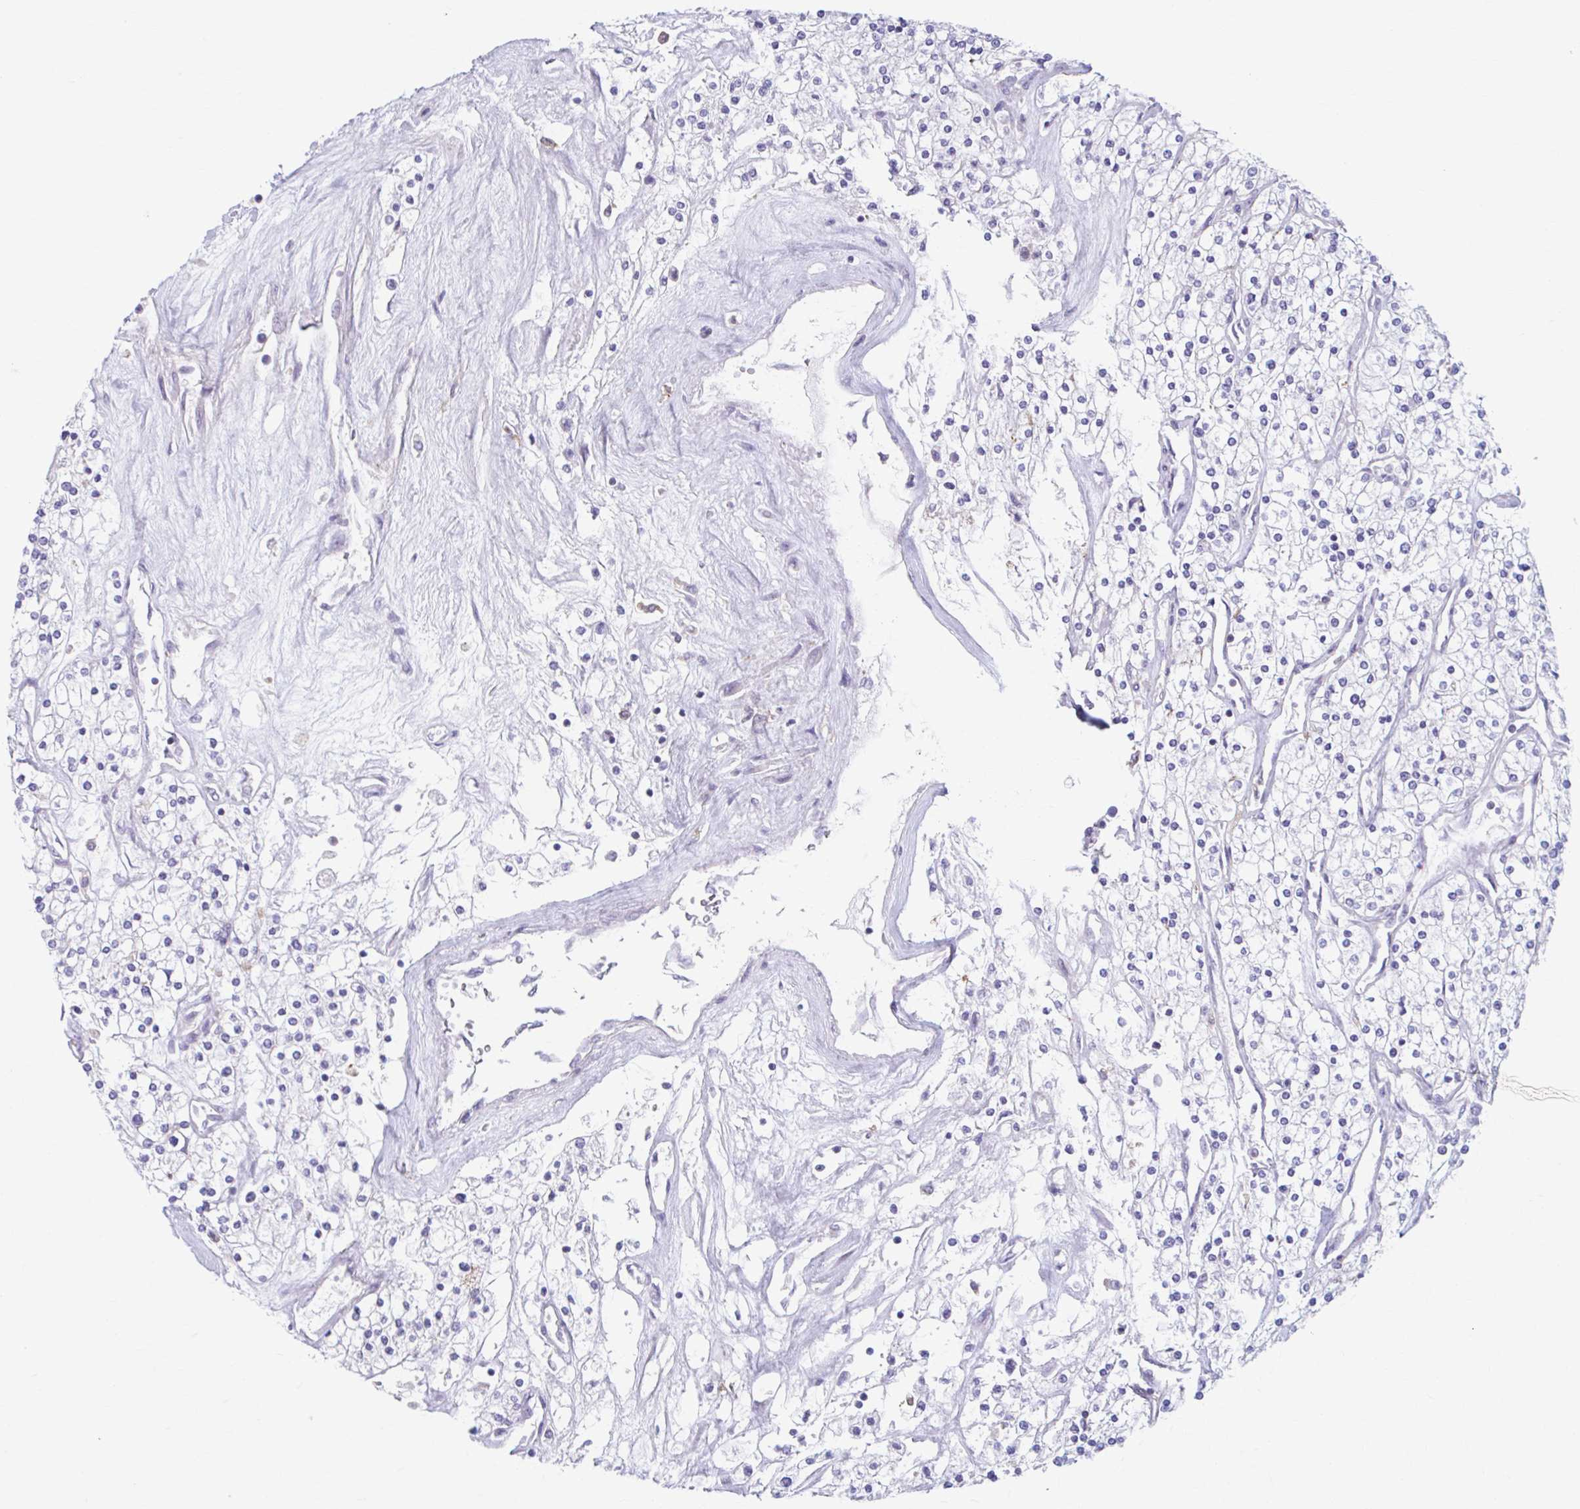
{"staining": {"intensity": "negative", "quantity": "none", "location": "none"}, "tissue": "renal cancer", "cell_type": "Tumor cells", "image_type": "cancer", "snomed": [{"axis": "morphology", "description": "Adenocarcinoma, NOS"}, {"axis": "topography", "description": "Kidney"}], "caption": "This histopathology image is of renal adenocarcinoma stained with immunohistochemistry to label a protein in brown with the nuclei are counter-stained blue. There is no positivity in tumor cells.", "gene": "ADAT3", "patient": {"sex": "male", "age": 80}}